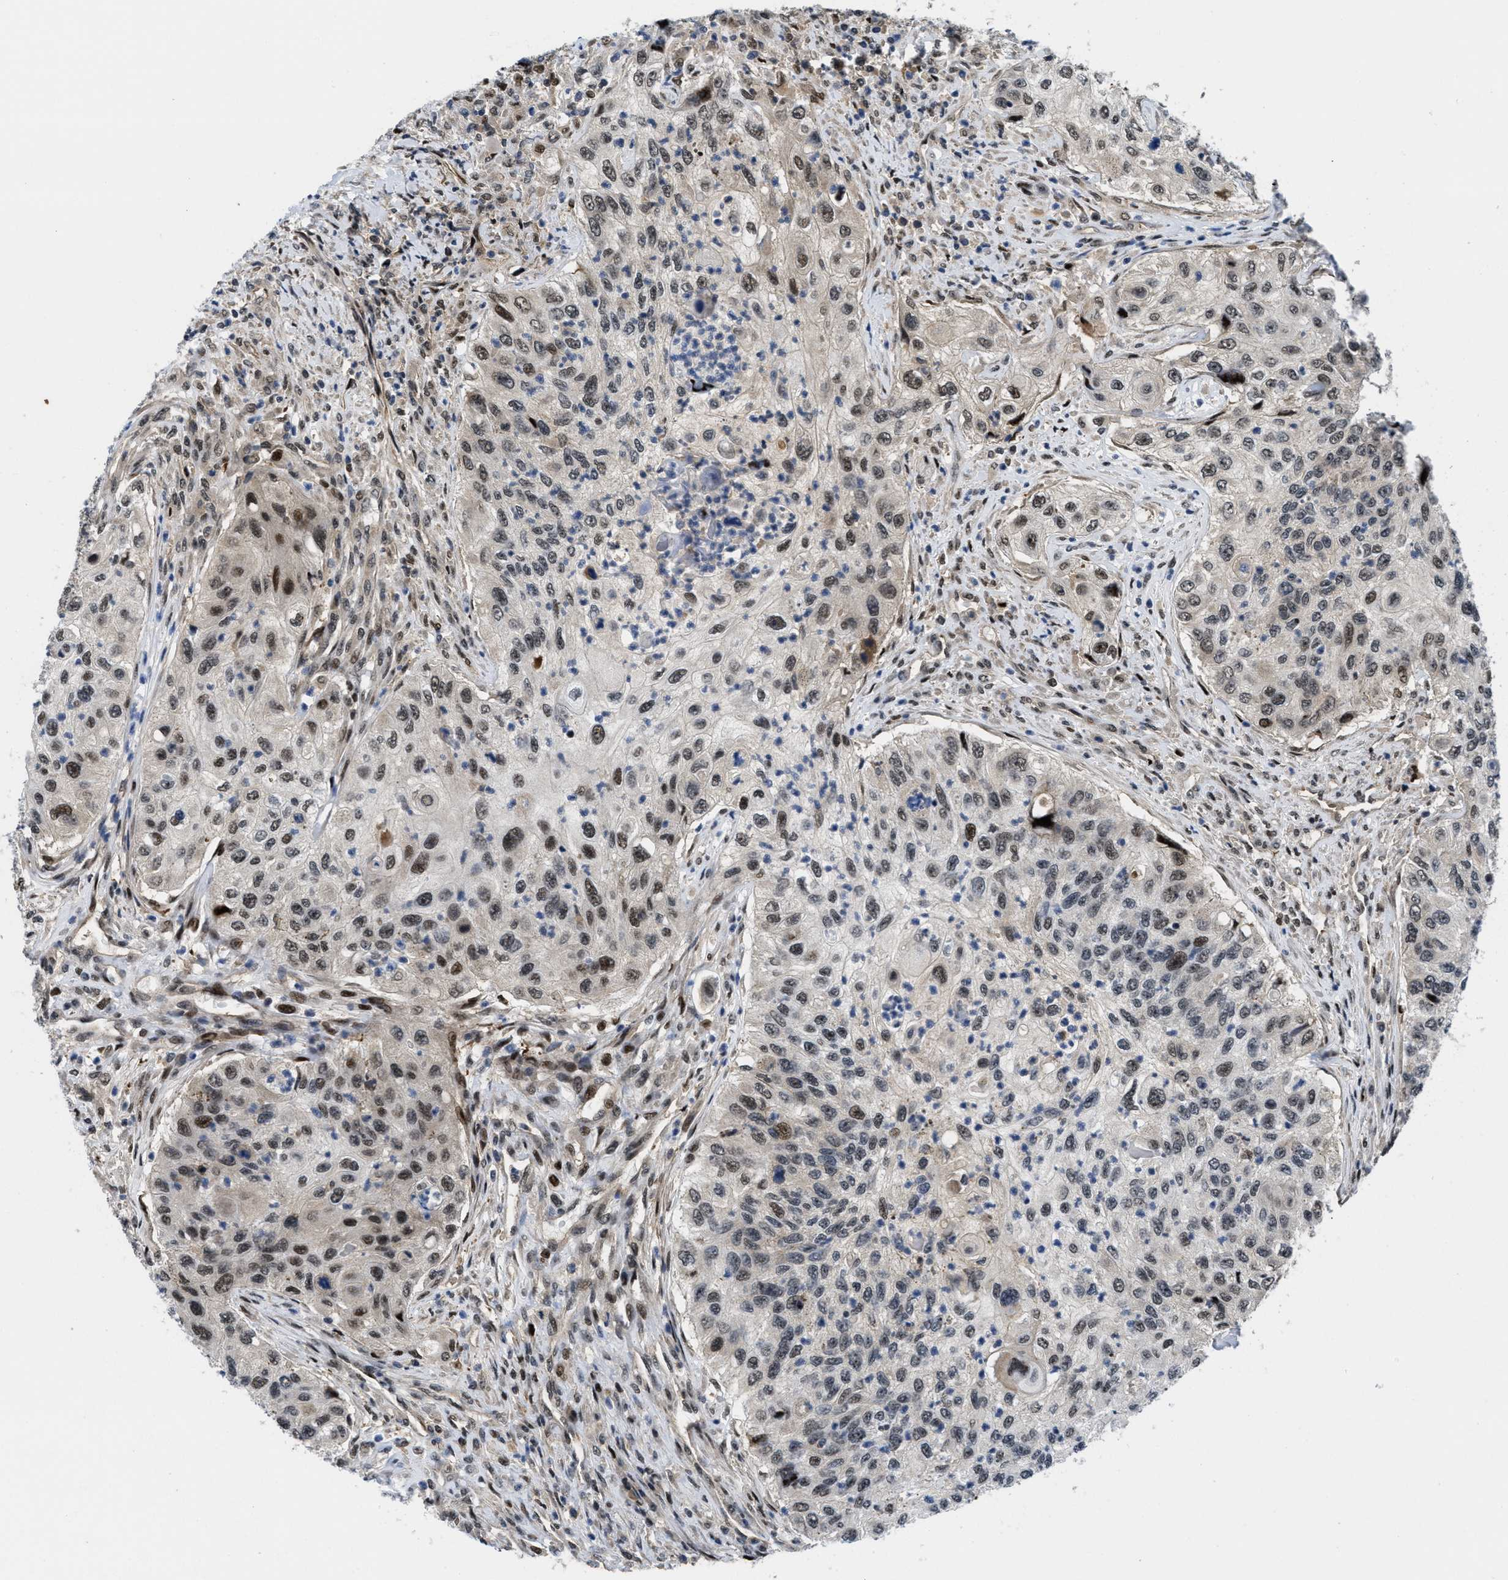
{"staining": {"intensity": "moderate", "quantity": "25%-75%", "location": "nuclear"}, "tissue": "urothelial cancer", "cell_type": "Tumor cells", "image_type": "cancer", "snomed": [{"axis": "morphology", "description": "Urothelial carcinoma, High grade"}, {"axis": "topography", "description": "Urinary bladder"}], "caption": "High-grade urothelial carcinoma stained with DAB (3,3'-diaminobenzidine) IHC demonstrates medium levels of moderate nuclear expression in approximately 25%-75% of tumor cells. Ihc stains the protein in brown and the nuclei are stained blue.", "gene": "SLC29A2", "patient": {"sex": "female", "age": 60}}